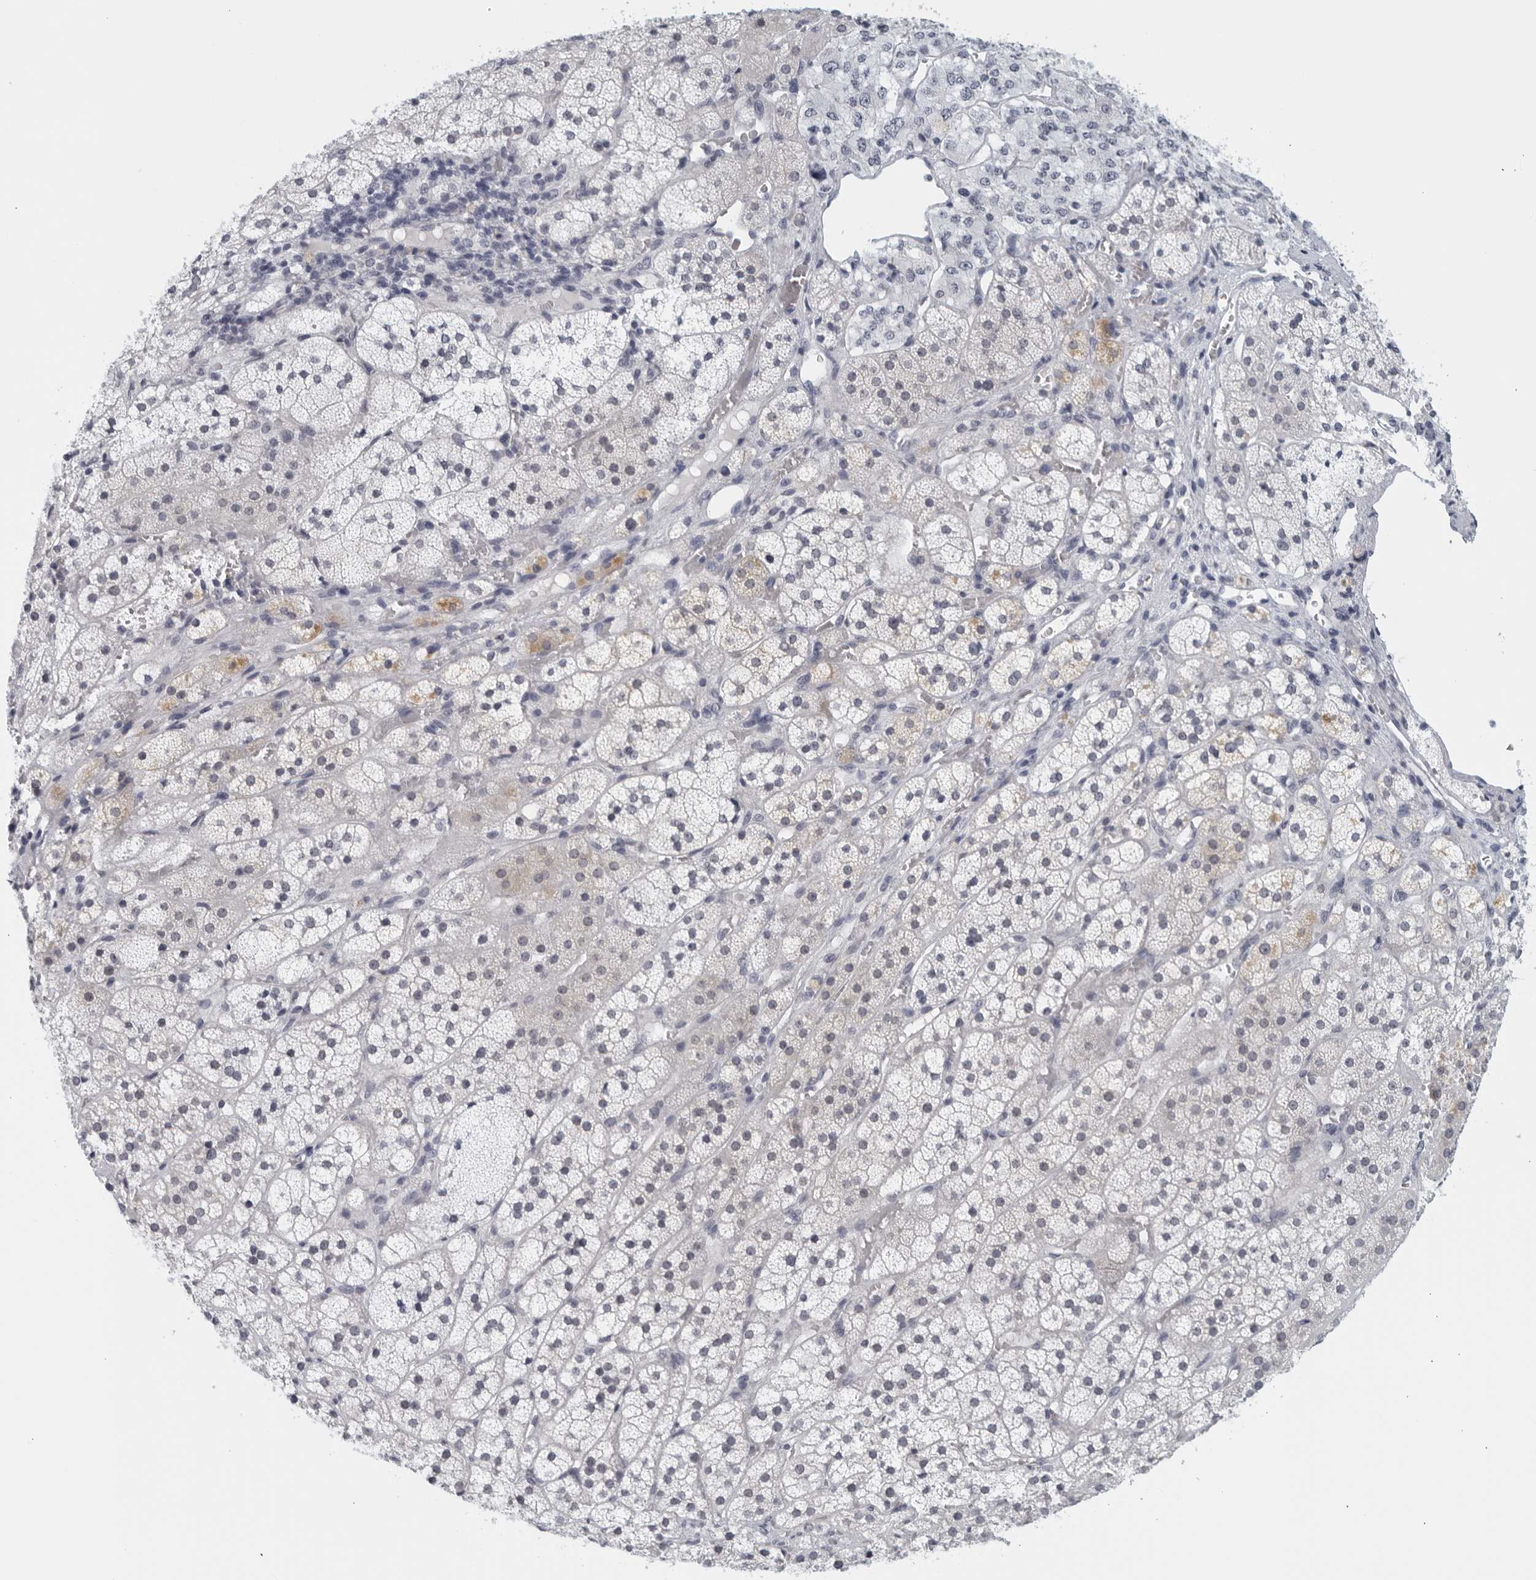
{"staining": {"intensity": "negative", "quantity": "none", "location": "none"}, "tissue": "adrenal gland", "cell_type": "Glandular cells", "image_type": "normal", "snomed": [{"axis": "morphology", "description": "Normal tissue, NOS"}, {"axis": "topography", "description": "Adrenal gland"}], "caption": "An immunohistochemistry (IHC) histopathology image of unremarkable adrenal gland is shown. There is no staining in glandular cells of adrenal gland. The staining is performed using DAB (3,3'-diaminobenzidine) brown chromogen with nuclei counter-stained in using hematoxylin.", "gene": "MATN1", "patient": {"sex": "female", "age": 44}}